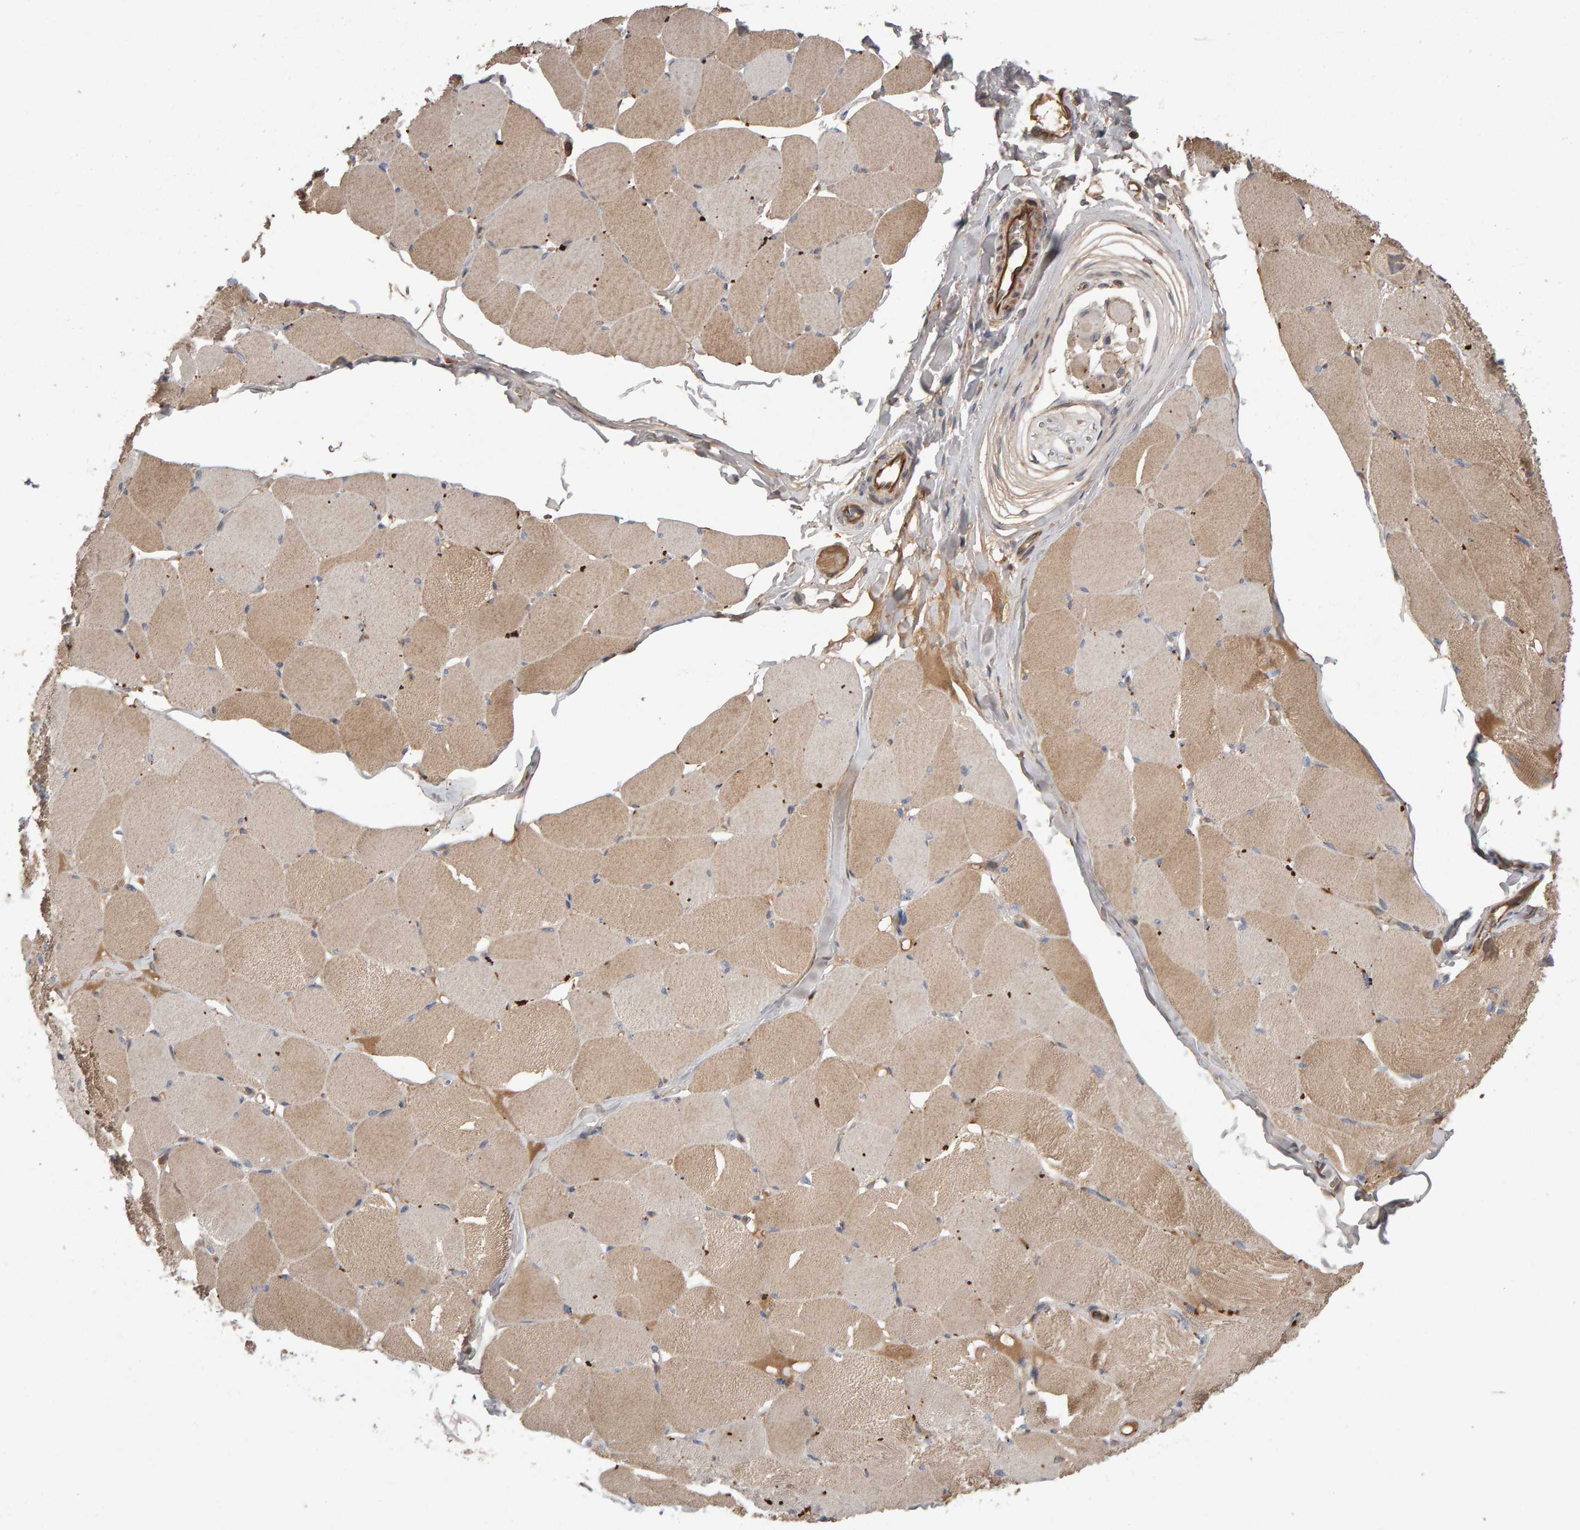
{"staining": {"intensity": "moderate", "quantity": ">75%", "location": "cytoplasmic/membranous"}, "tissue": "skeletal muscle", "cell_type": "Myocytes", "image_type": "normal", "snomed": [{"axis": "morphology", "description": "Normal tissue, NOS"}, {"axis": "topography", "description": "Skin"}, {"axis": "topography", "description": "Skeletal muscle"}], "caption": "Unremarkable skeletal muscle reveals moderate cytoplasmic/membranous positivity in approximately >75% of myocytes, visualized by immunohistochemistry.", "gene": "PGS1", "patient": {"sex": "male", "age": 83}}